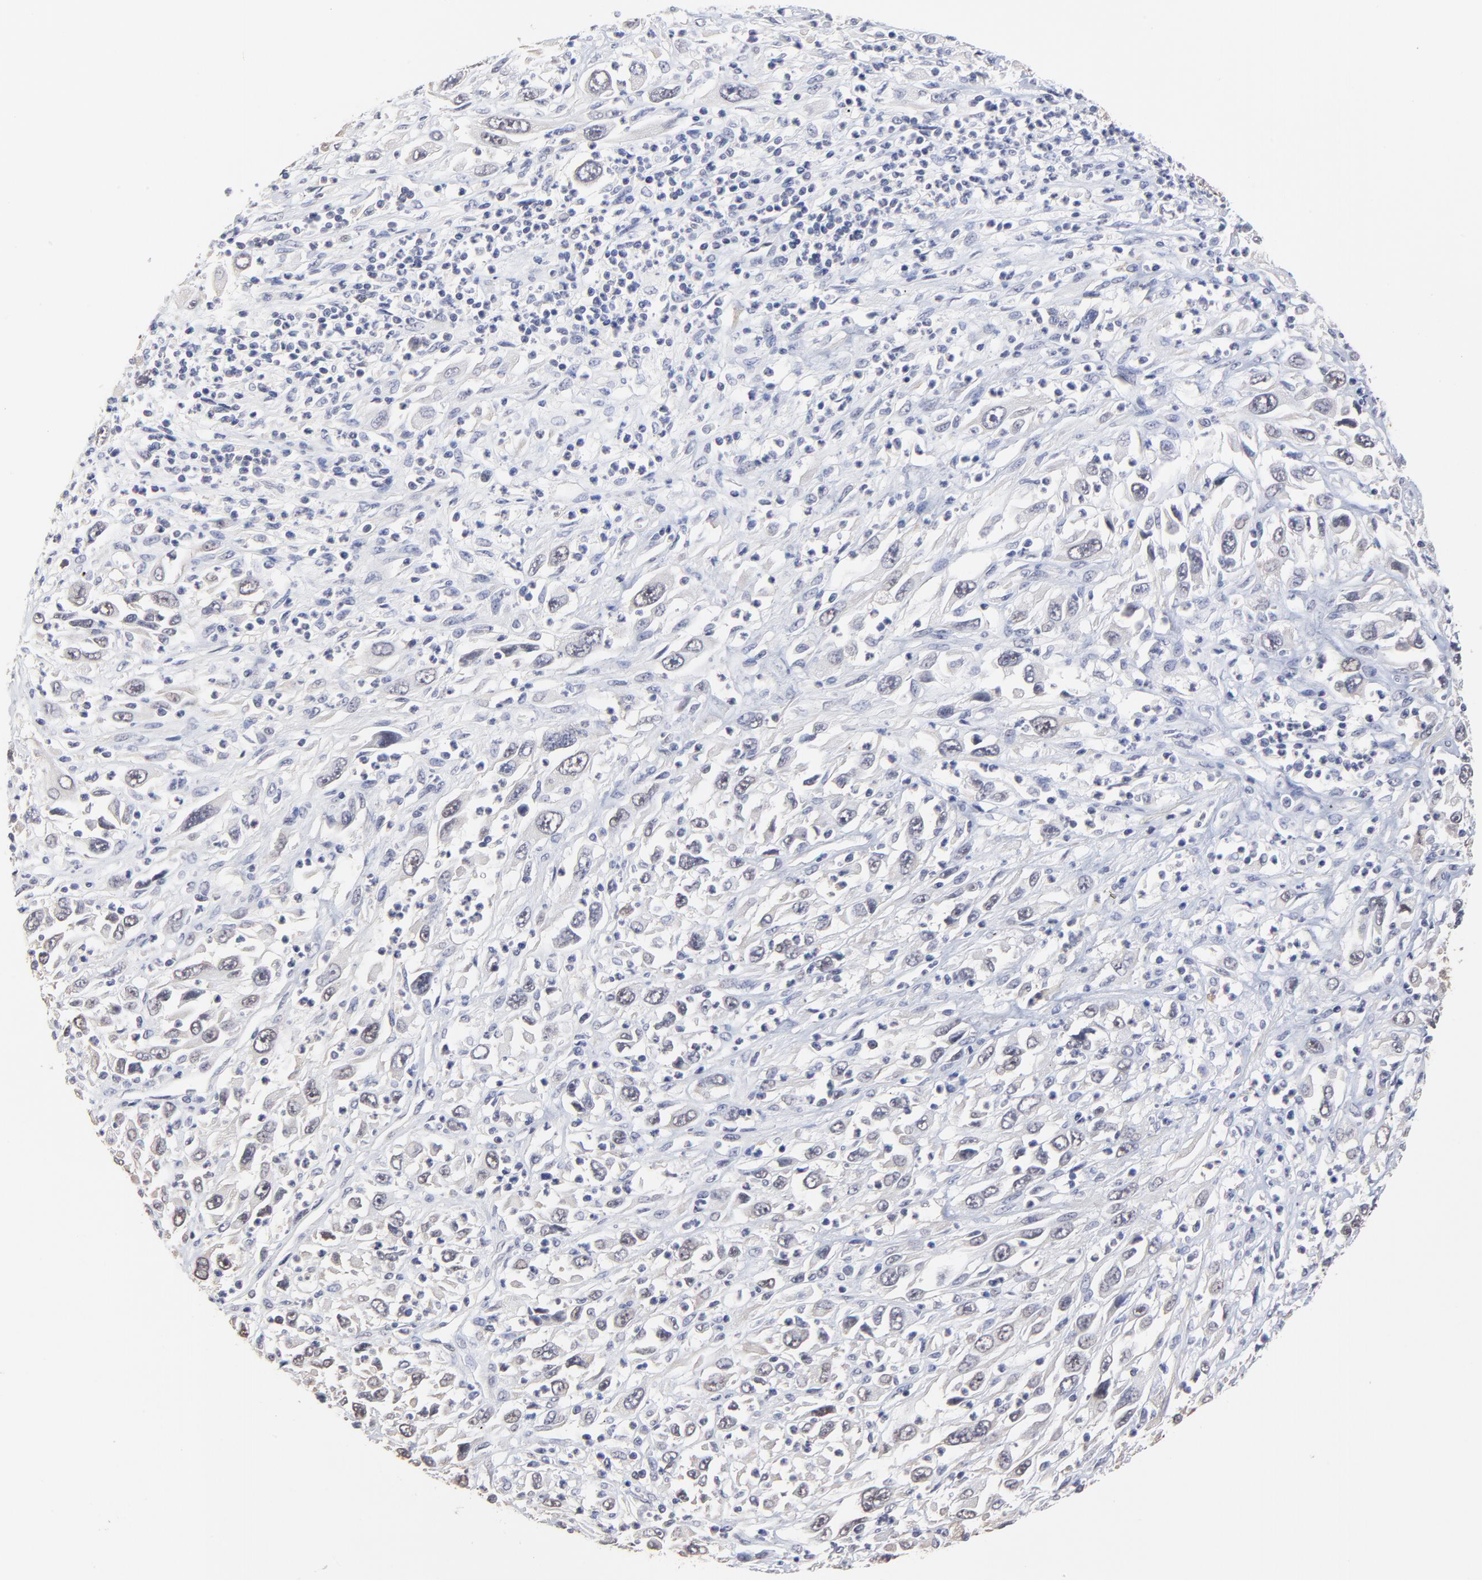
{"staining": {"intensity": "negative", "quantity": "none", "location": "none"}, "tissue": "melanoma", "cell_type": "Tumor cells", "image_type": "cancer", "snomed": [{"axis": "morphology", "description": "Malignant melanoma, Metastatic site"}, {"axis": "topography", "description": "Skin"}], "caption": "Immunohistochemical staining of malignant melanoma (metastatic site) displays no significant expression in tumor cells. (DAB immunohistochemistry, high magnification).", "gene": "CCT2", "patient": {"sex": "female", "age": 56}}